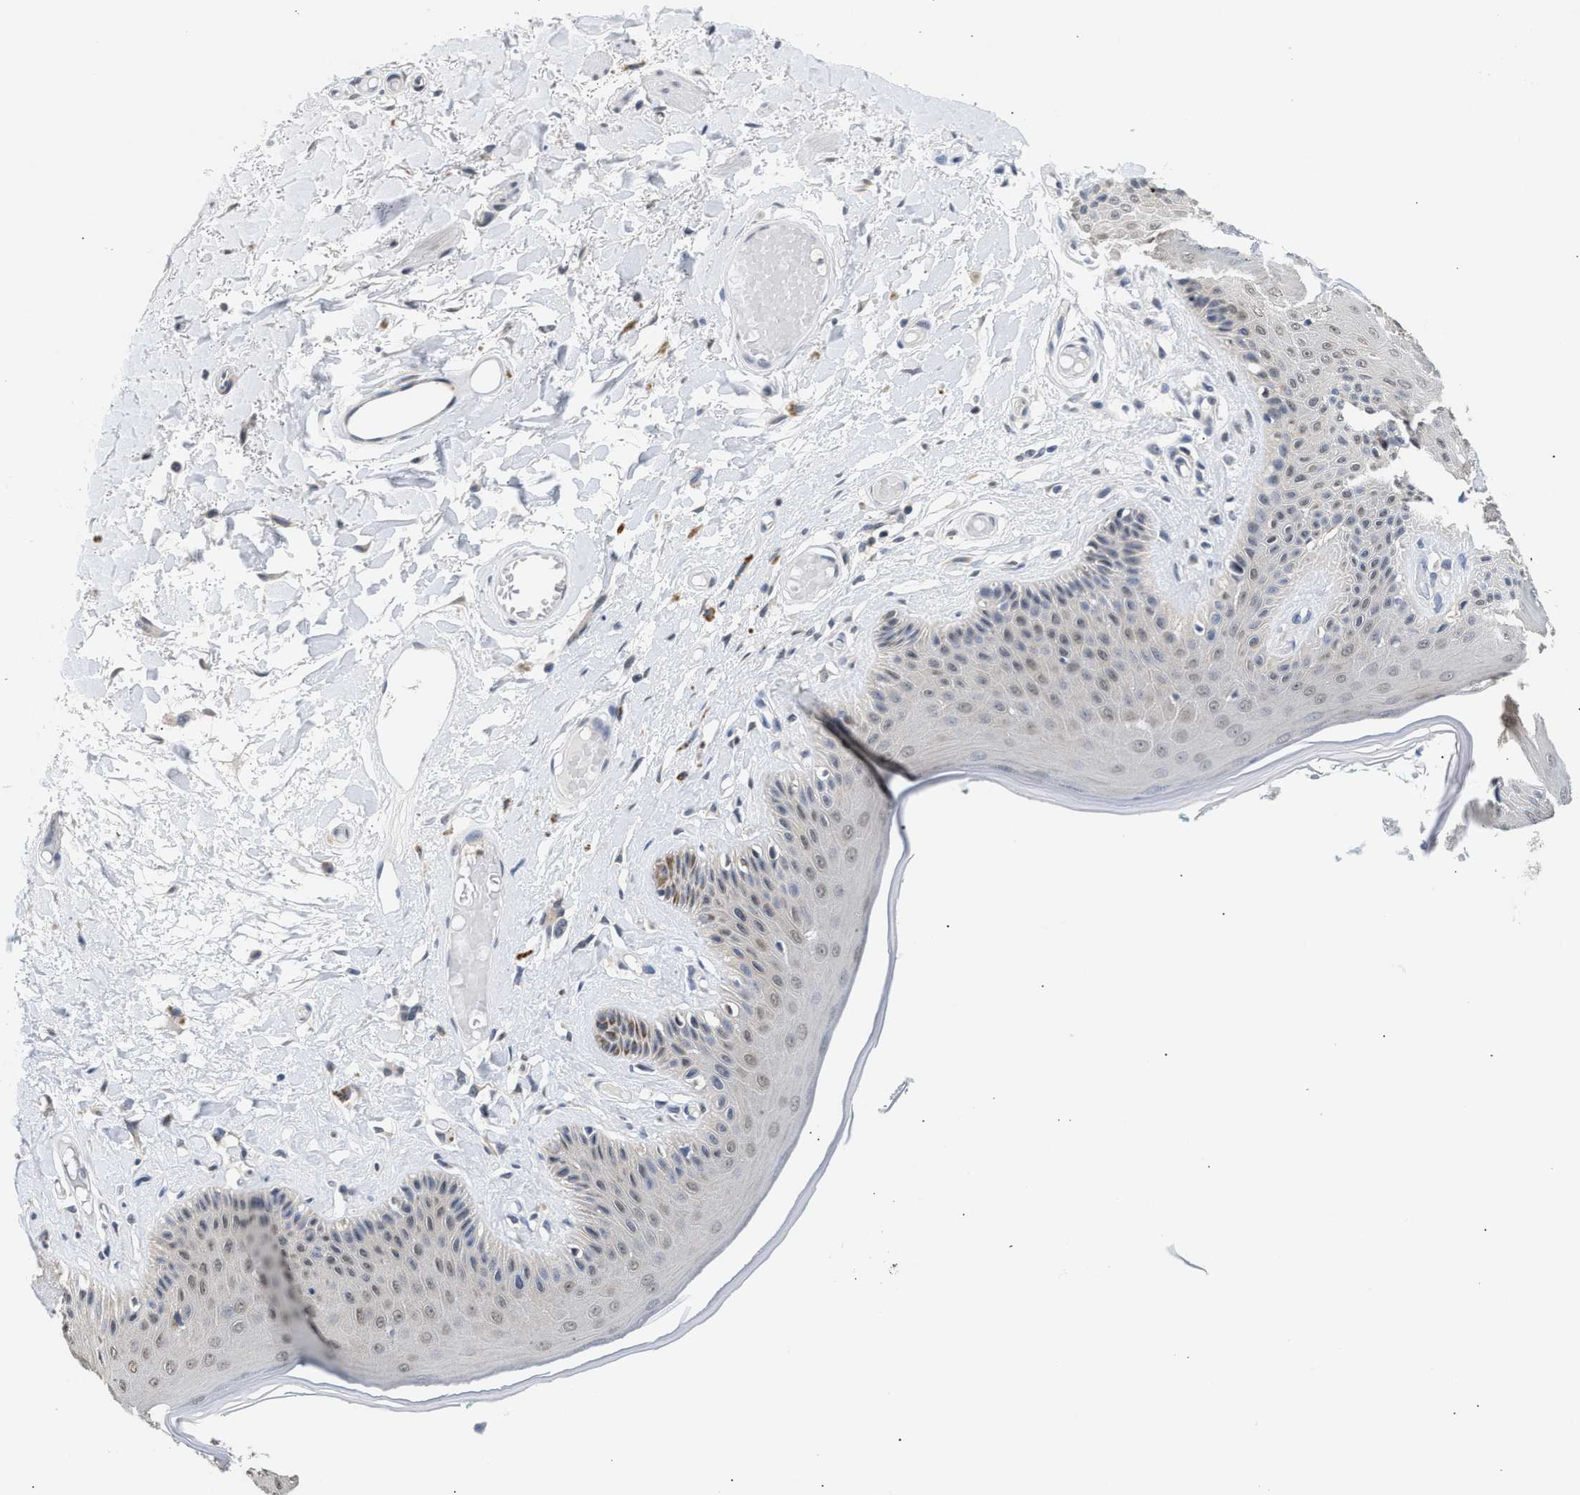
{"staining": {"intensity": "weak", "quantity": "<25%", "location": "cytoplasmic/membranous,nuclear"}, "tissue": "skin", "cell_type": "Epidermal cells", "image_type": "normal", "snomed": [{"axis": "morphology", "description": "Normal tissue, NOS"}, {"axis": "topography", "description": "Vulva"}], "caption": "This histopathology image is of unremarkable skin stained with immunohistochemistry to label a protein in brown with the nuclei are counter-stained blue. There is no staining in epidermal cells.", "gene": "PPM1L", "patient": {"sex": "female", "age": 73}}